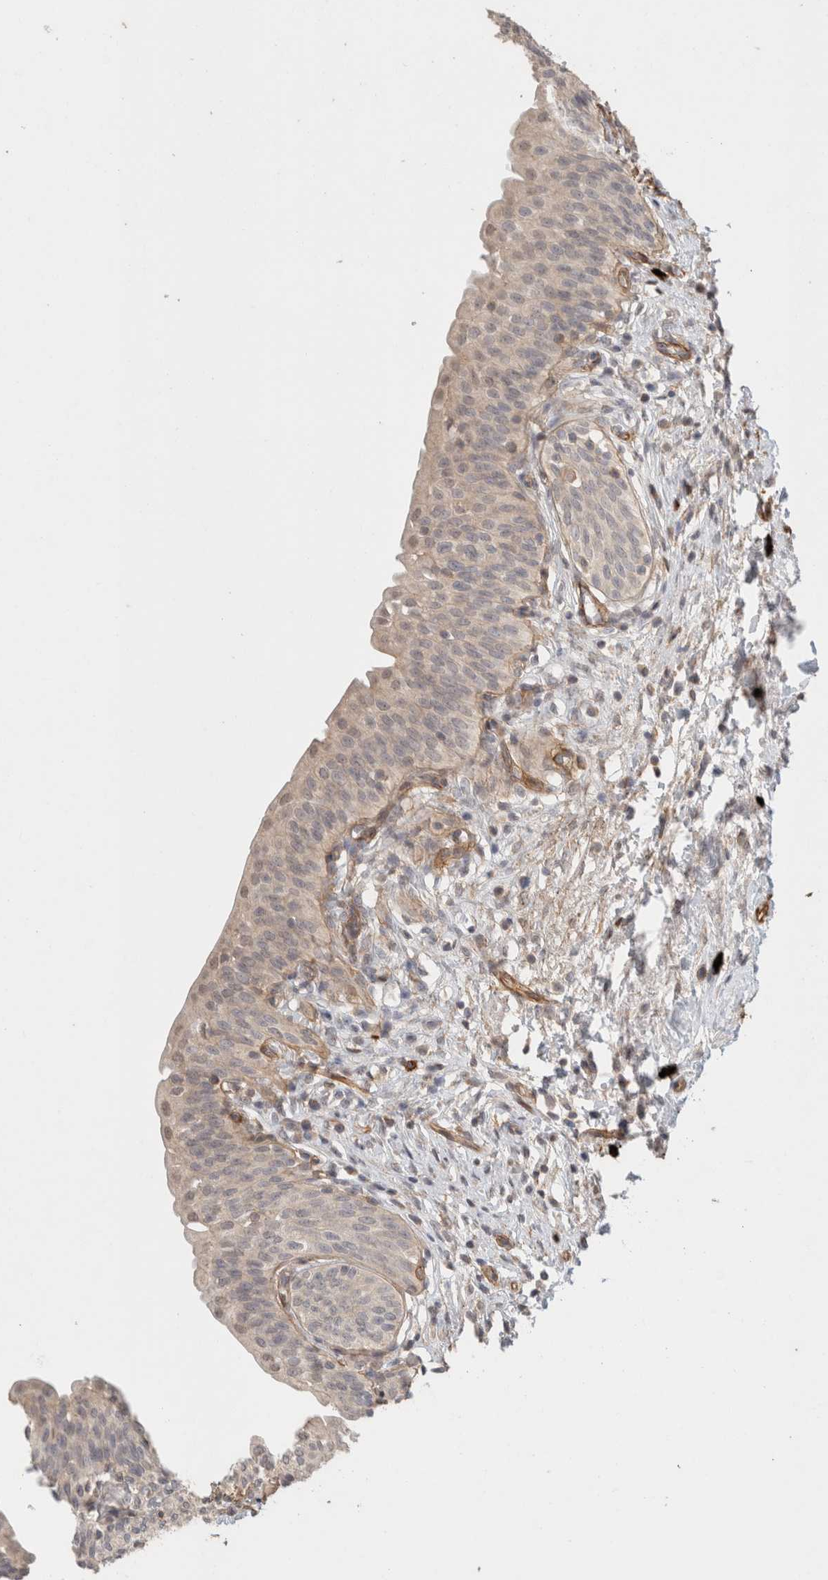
{"staining": {"intensity": "negative", "quantity": "none", "location": "none"}, "tissue": "urinary bladder", "cell_type": "Urothelial cells", "image_type": "normal", "snomed": [{"axis": "morphology", "description": "Normal tissue, NOS"}, {"axis": "topography", "description": "Urinary bladder"}], "caption": "DAB (3,3'-diaminobenzidine) immunohistochemical staining of unremarkable urinary bladder exhibits no significant expression in urothelial cells. (Brightfield microscopy of DAB immunohistochemistry at high magnification).", "gene": "HSPG2", "patient": {"sex": "male", "age": 83}}